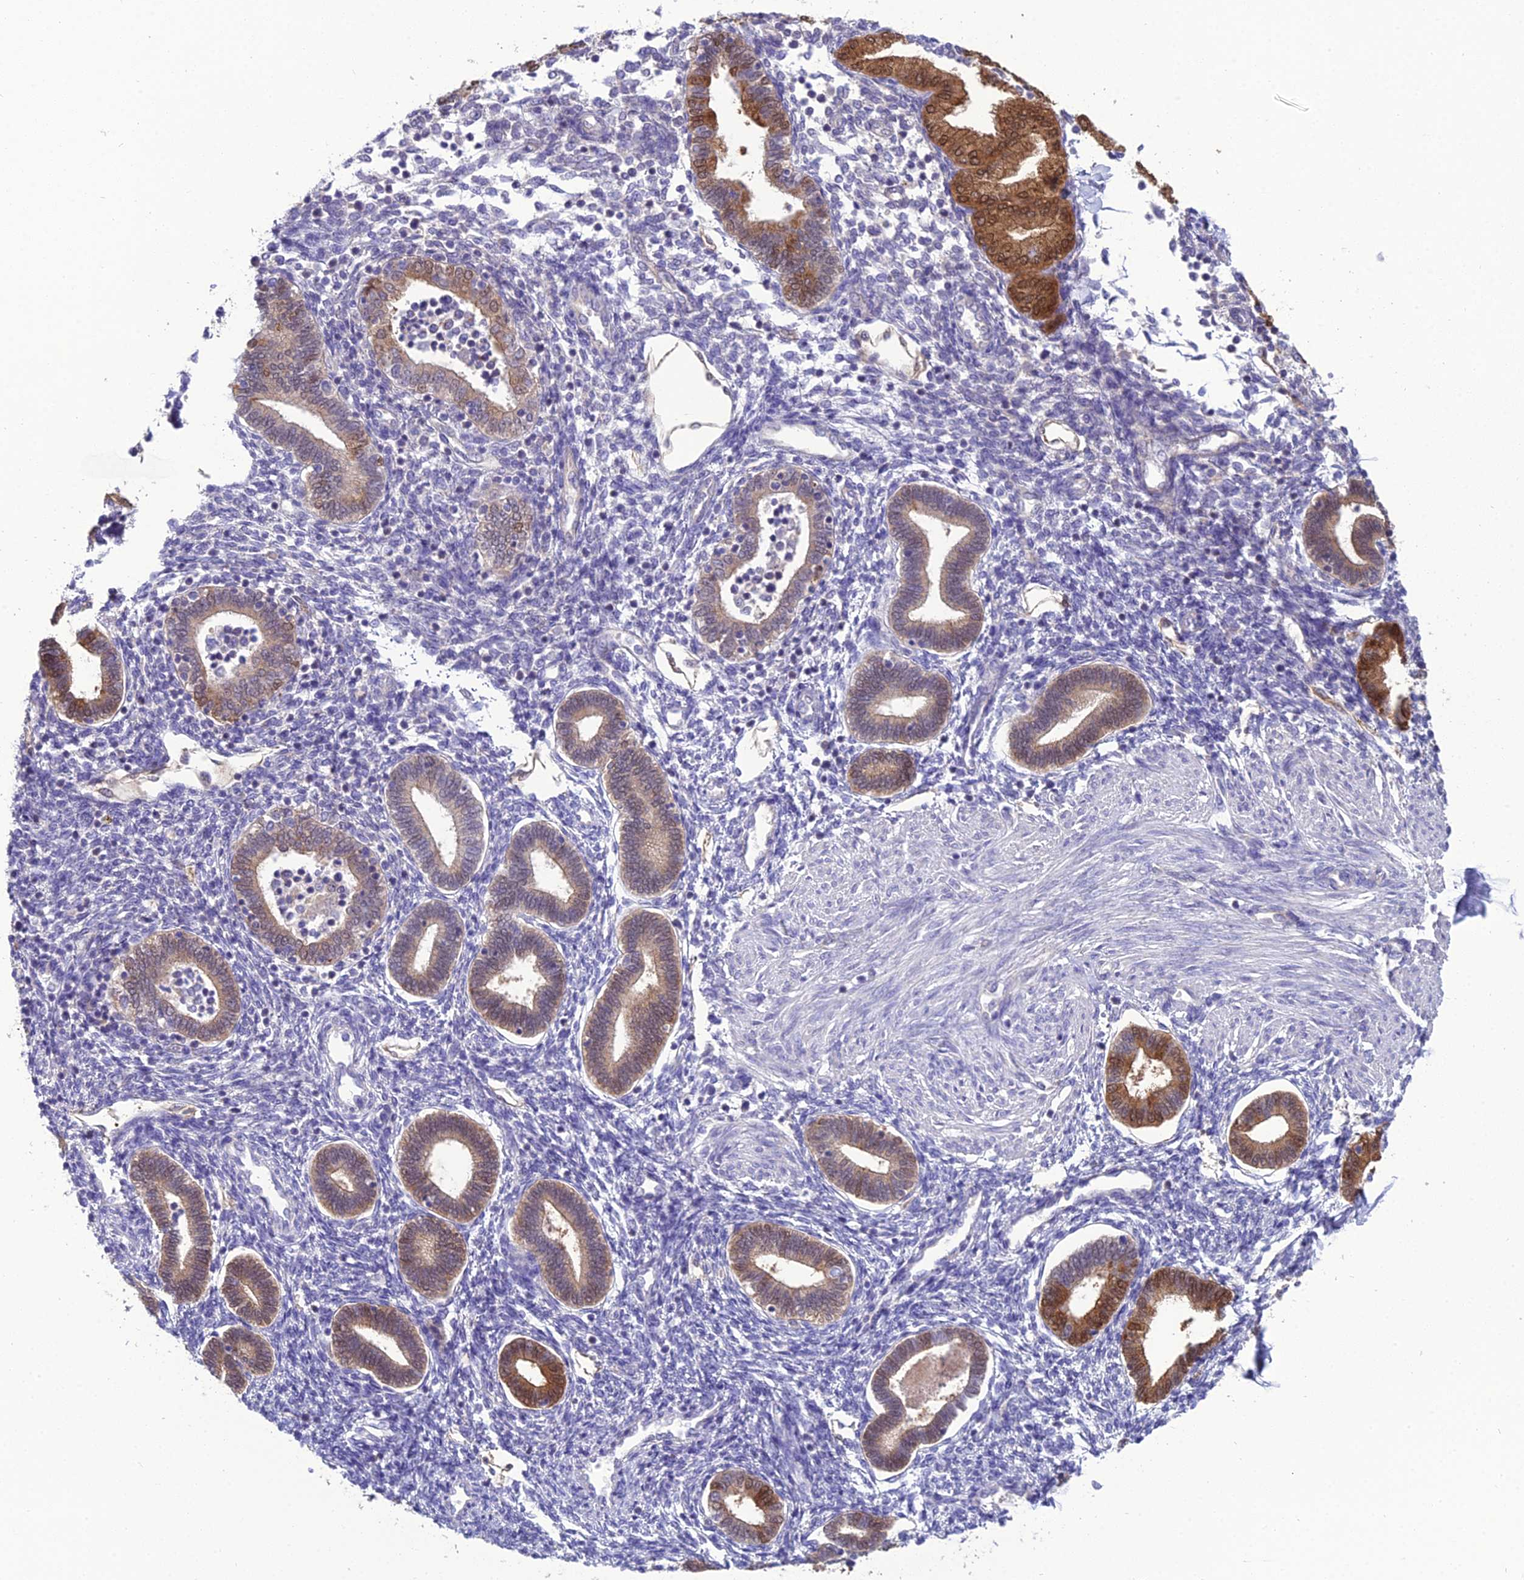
{"staining": {"intensity": "negative", "quantity": "none", "location": "none"}, "tissue": "endometrium", "cell_type": "Cells in endometrial stroma", "image_type": "normal", "snomed": [{"axis": "morphology", "description": "Normal tissue, NOS"}, {"axis": "topography", "description": "Endometrium"}], "caption": "Cells in endometrial stroma show no significant positivity in unremarkable endometrium. (Stains: DAB immunohistochemistry (IHC) with hematoxylin counter stain, Microscopy: brightfield microscopy at high magnification).", "gene": "GNPNAT1", "patient": {"sex": "female", "age": 53}}